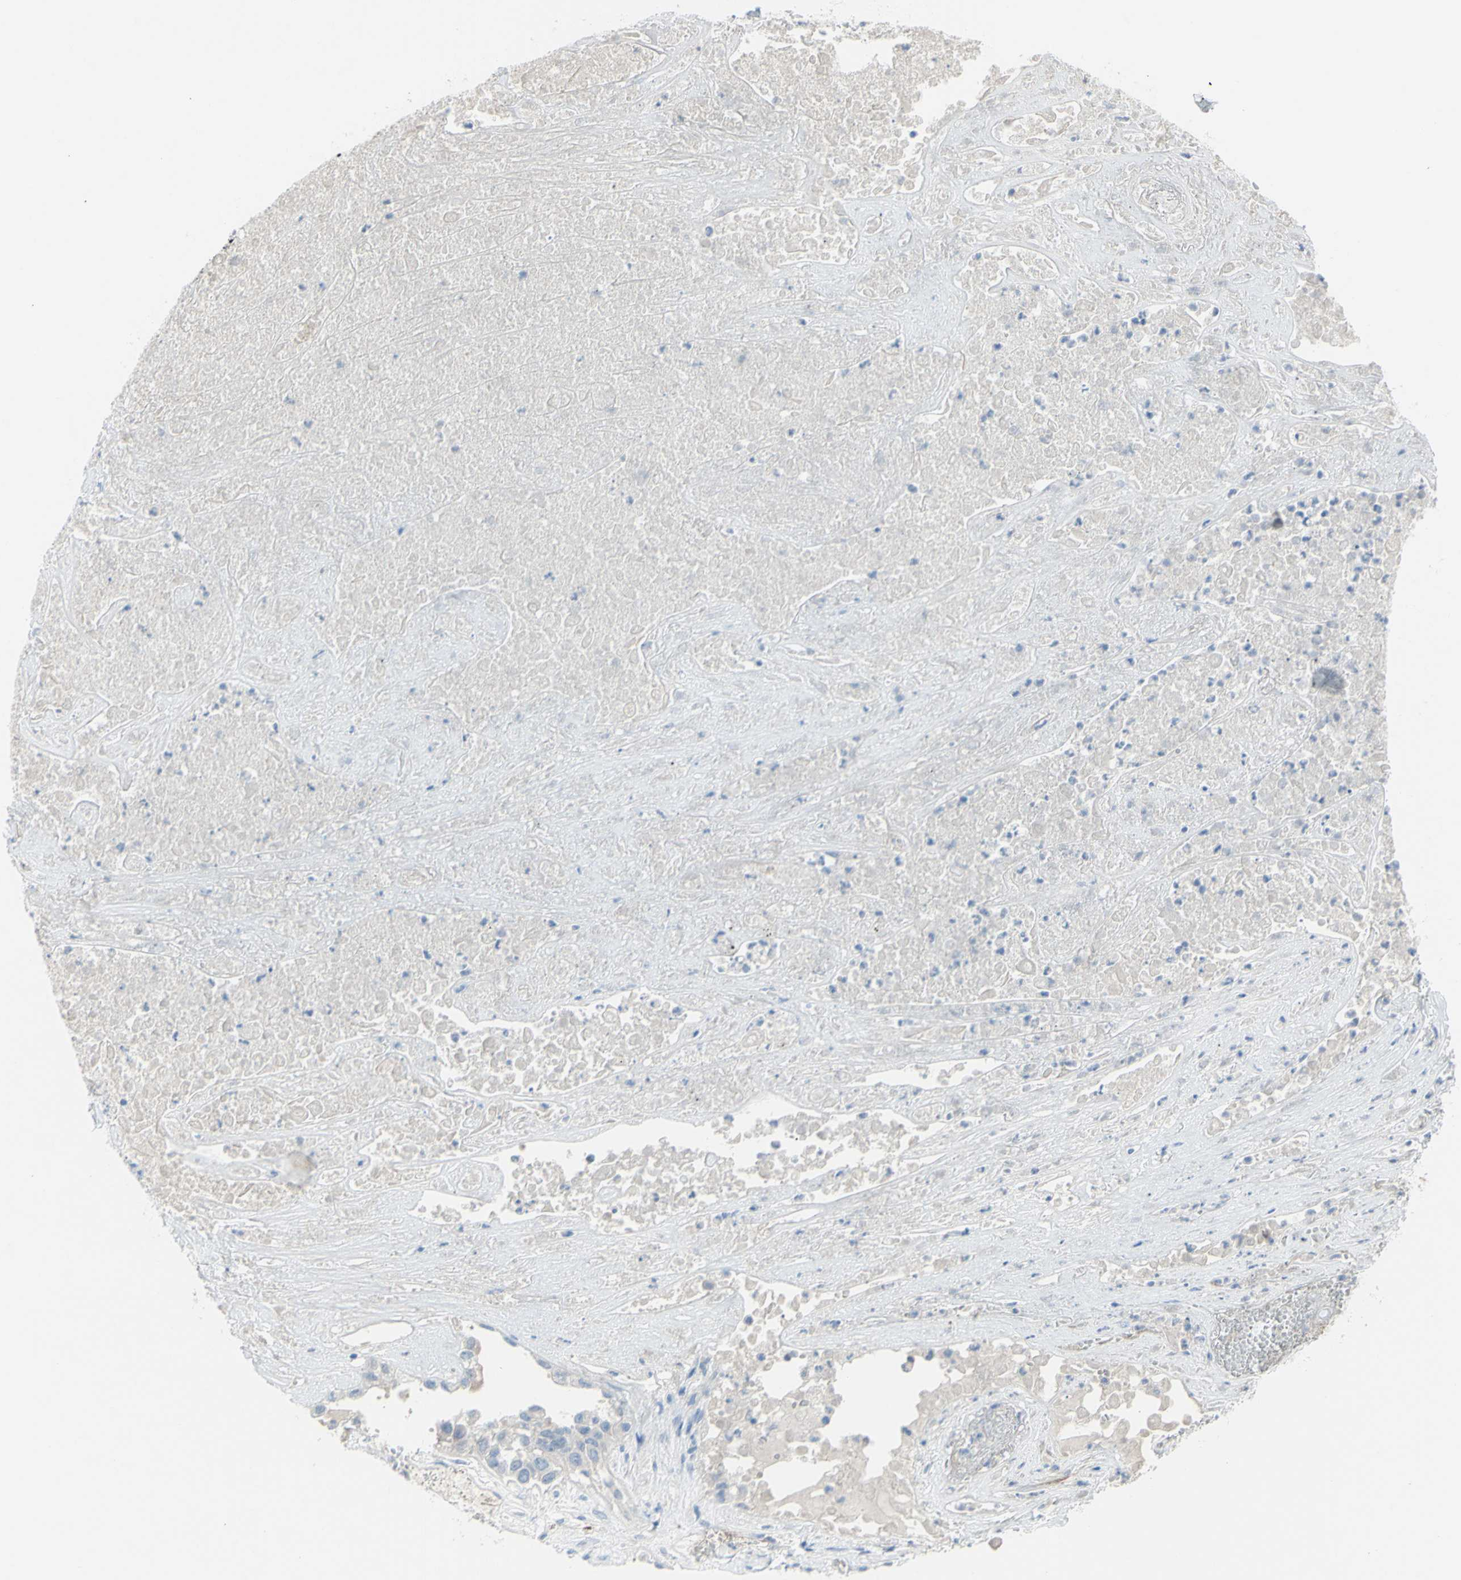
{"staining": {"intensity": "negative", "quantity": "none", "location": "none"}, "tissue": "lung cancer", "cell_type": "Tumor cells", "image_type": "cancer", "snomed": [{"axis": "morphology", "description": "Squamous cell carcinoma, NOS"}, {"axis": "topography", "description": "Lung"}], "caption": "Immunohistochemistry (IHC) photomicrograph of lung cancer stained for a protein (brown), which exhibits no positivity in tumor cells.", "gene": "TFPI2", "patient": {"sex": "male", "age": 71}}